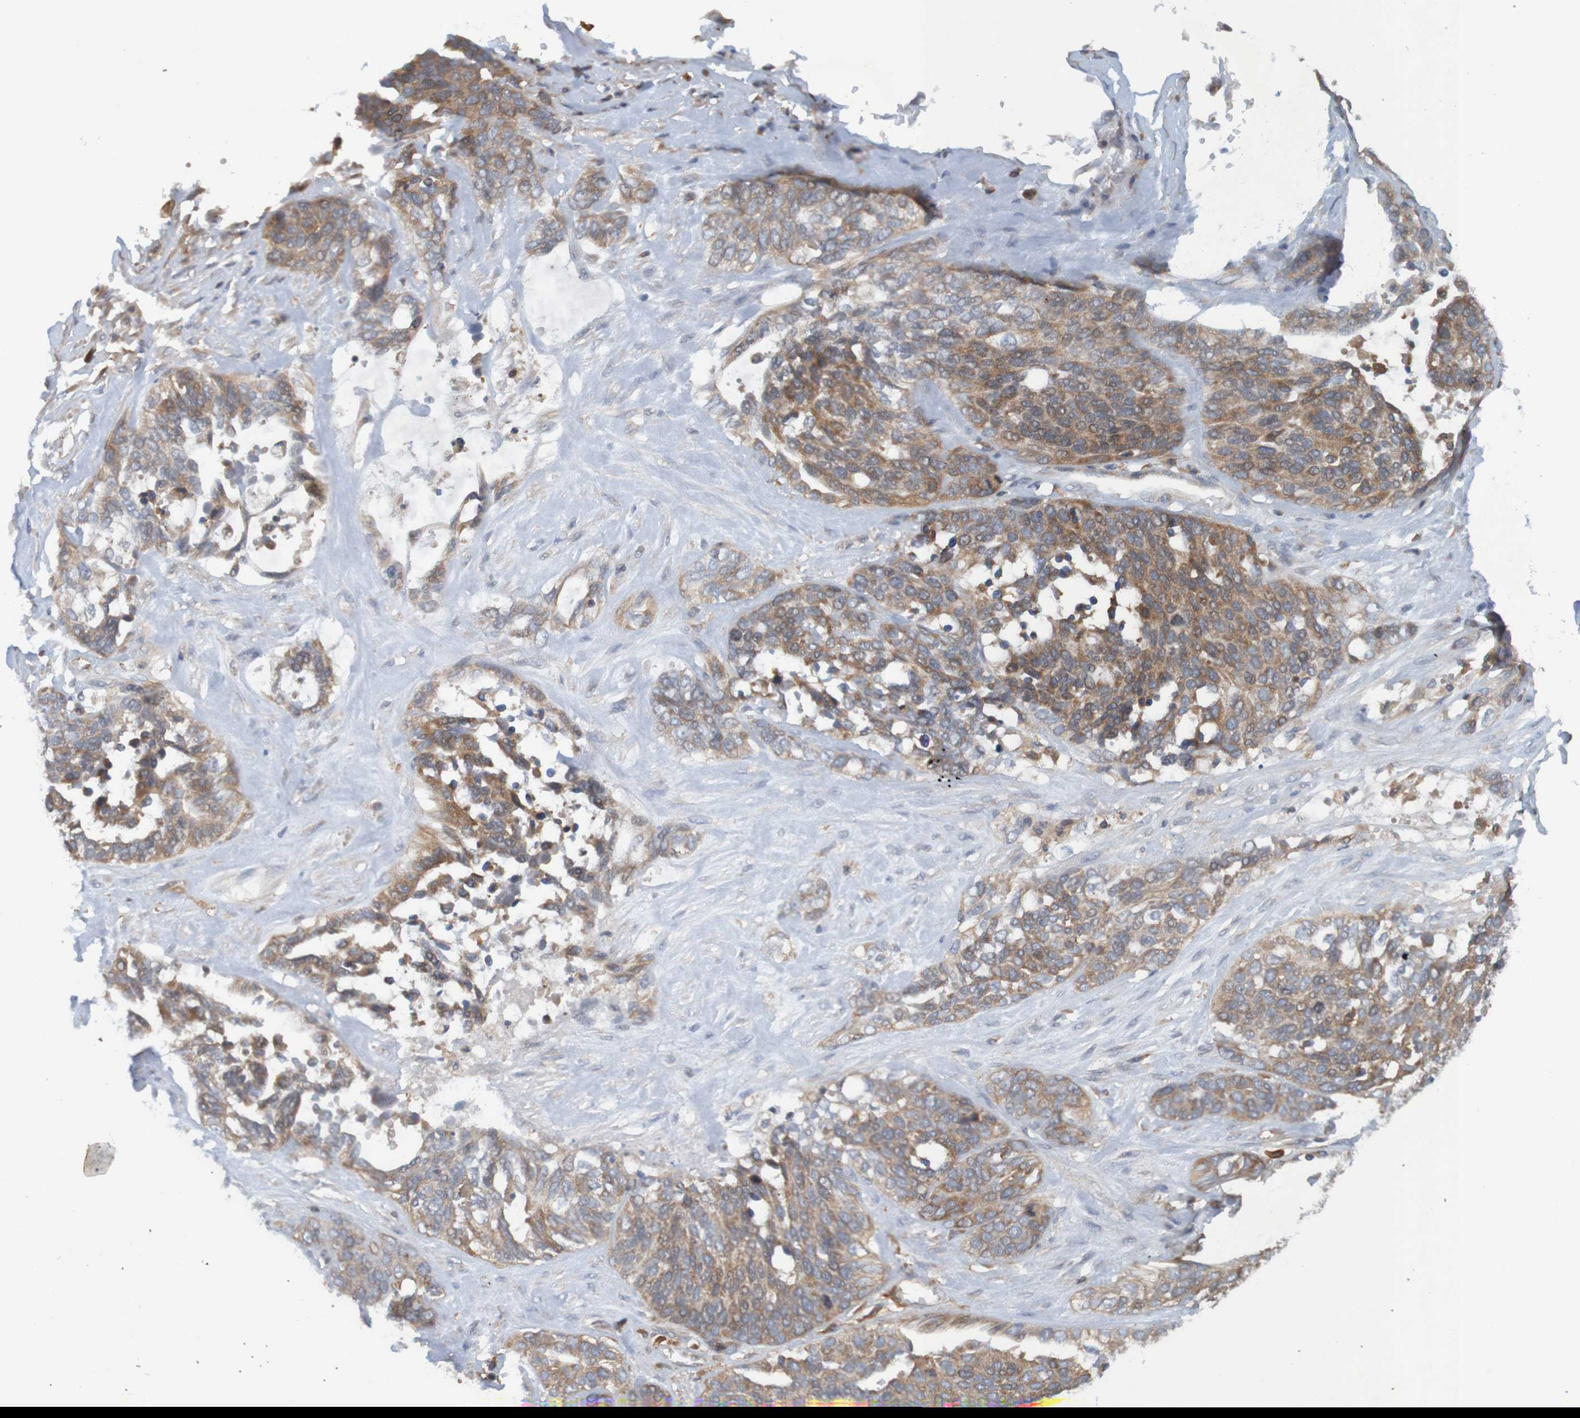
{"staining": {"intensity": "moderate", "quantity": ">75%", "location": "cytoplasmic/membranous"}, "tissue": "ovarian cancer", "cell_type": "Tumor cells", "image_type": "cancer", "snomed": [{"axis": "morphology", "description": "Cystadenocarcinoma, serous, NOS"}, {"axis": "topography", "description": "Ovary"}], "caption": "This micrograph demonstrates immunohistochemistry (IHC) staining of ovarian cancer (serous cystadenocarcinoma), with medium moderate cytoplasmic/membranous staining in about >75% of tumor cells.", "gene": "DNAJC4", "patient": {"sex": "female", "age": 44}}